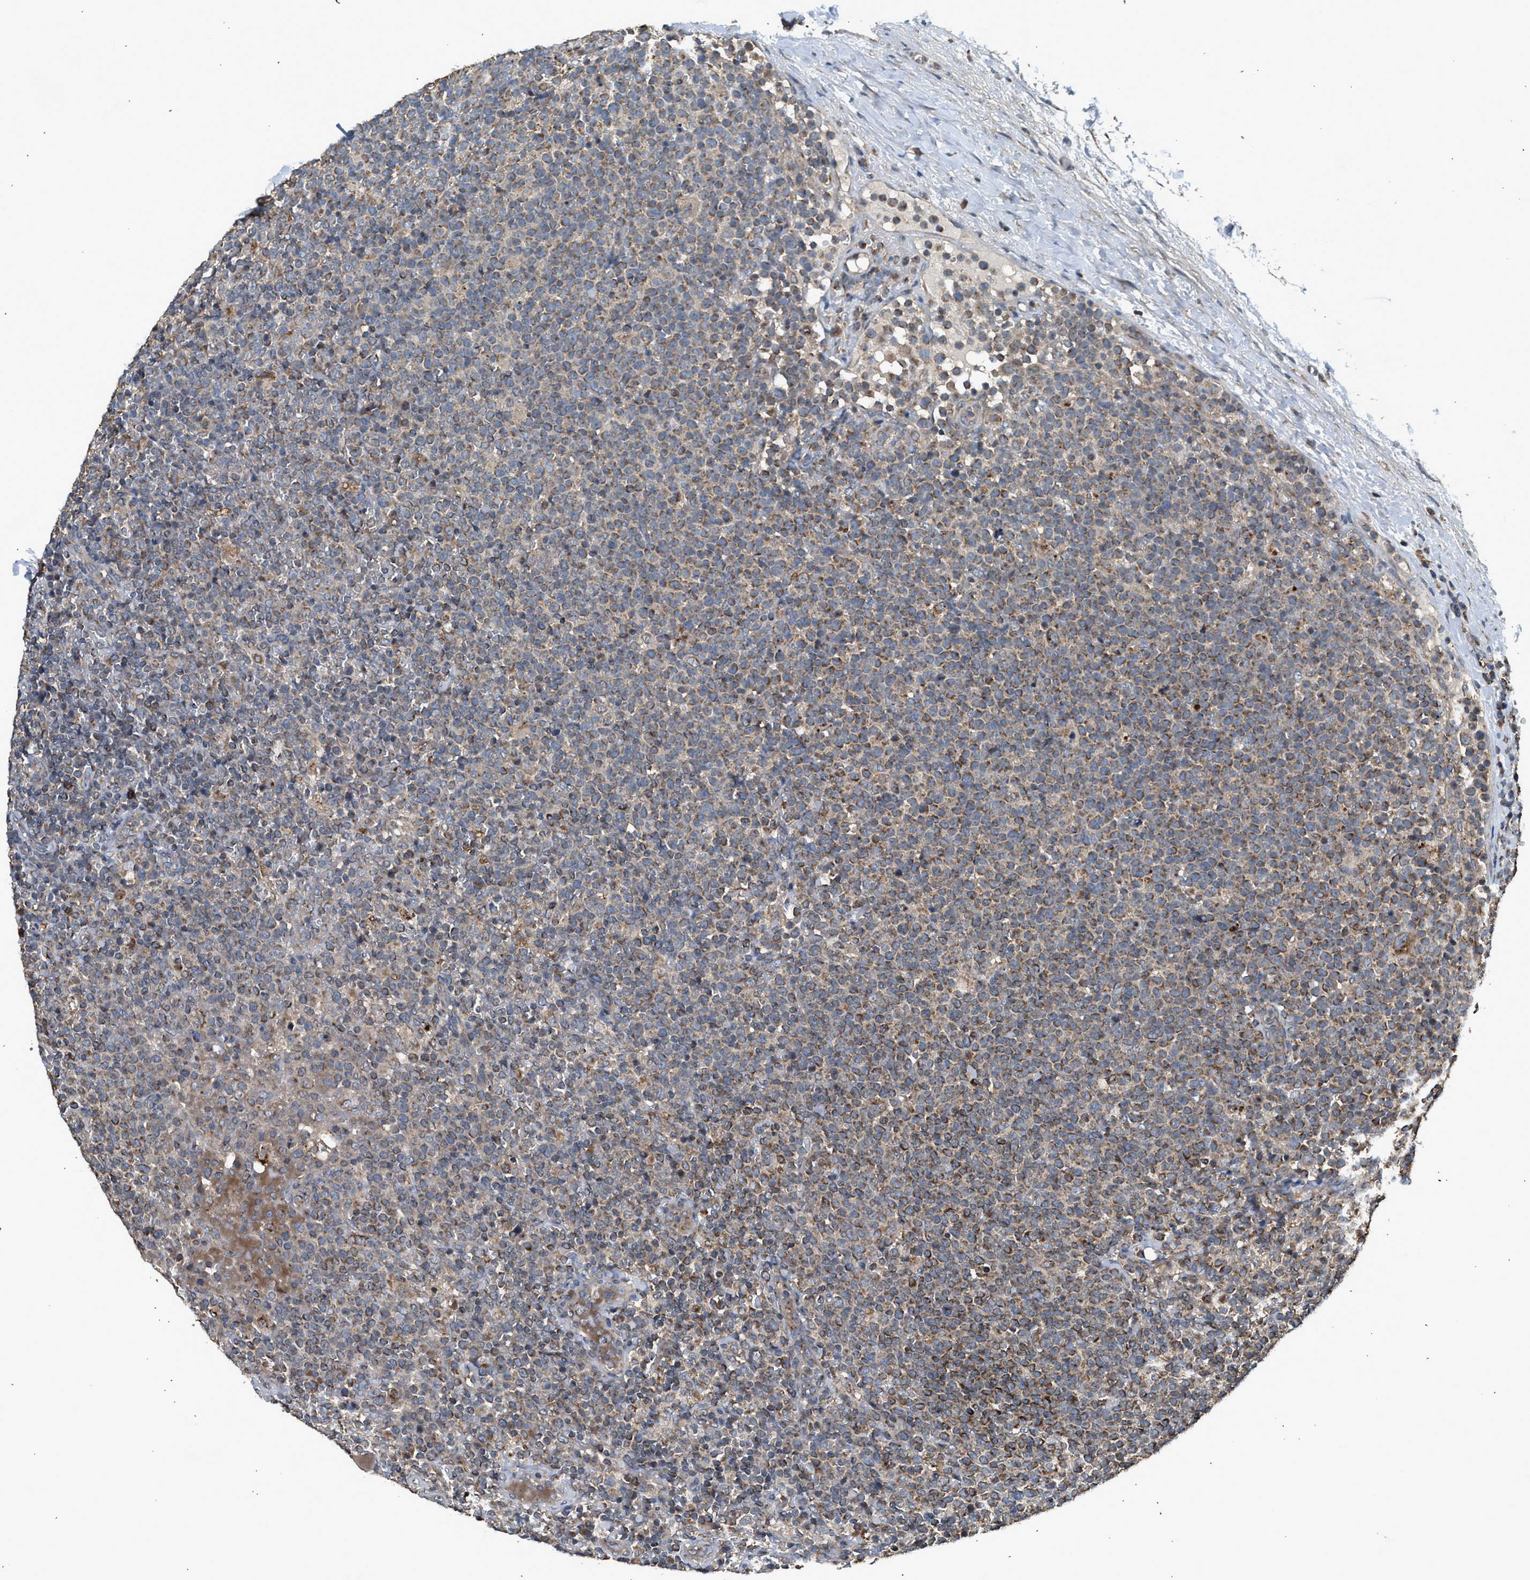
{"staining": {"intensity": "weak", "quantity": ">75%", "location": "cytoplasmic/membranous"}, "tissue": "lymphoma", "cell_type": "Tumor cells", "image_type": "cancer", "snomed": [{"axis": "morphology", "description": "Malignant lymphoma, non-Hodgkin's type, High grade"}, {"axis": "topography", "description": "Lymph node"}], "caption": "IHC image of neoplastic tissue: human malignant lymphoma, non-Hodgkin's type (high-grade) stained using immunohistochemistry (IHC) displays low levels of weak protein expression localized specifically in the cytoplasmic/membranous of tumor cells, appearing as a cytoplasmic/membranous brown color.", "gene": "STARD3", "patient": {"sex": "male", "age": 61}}